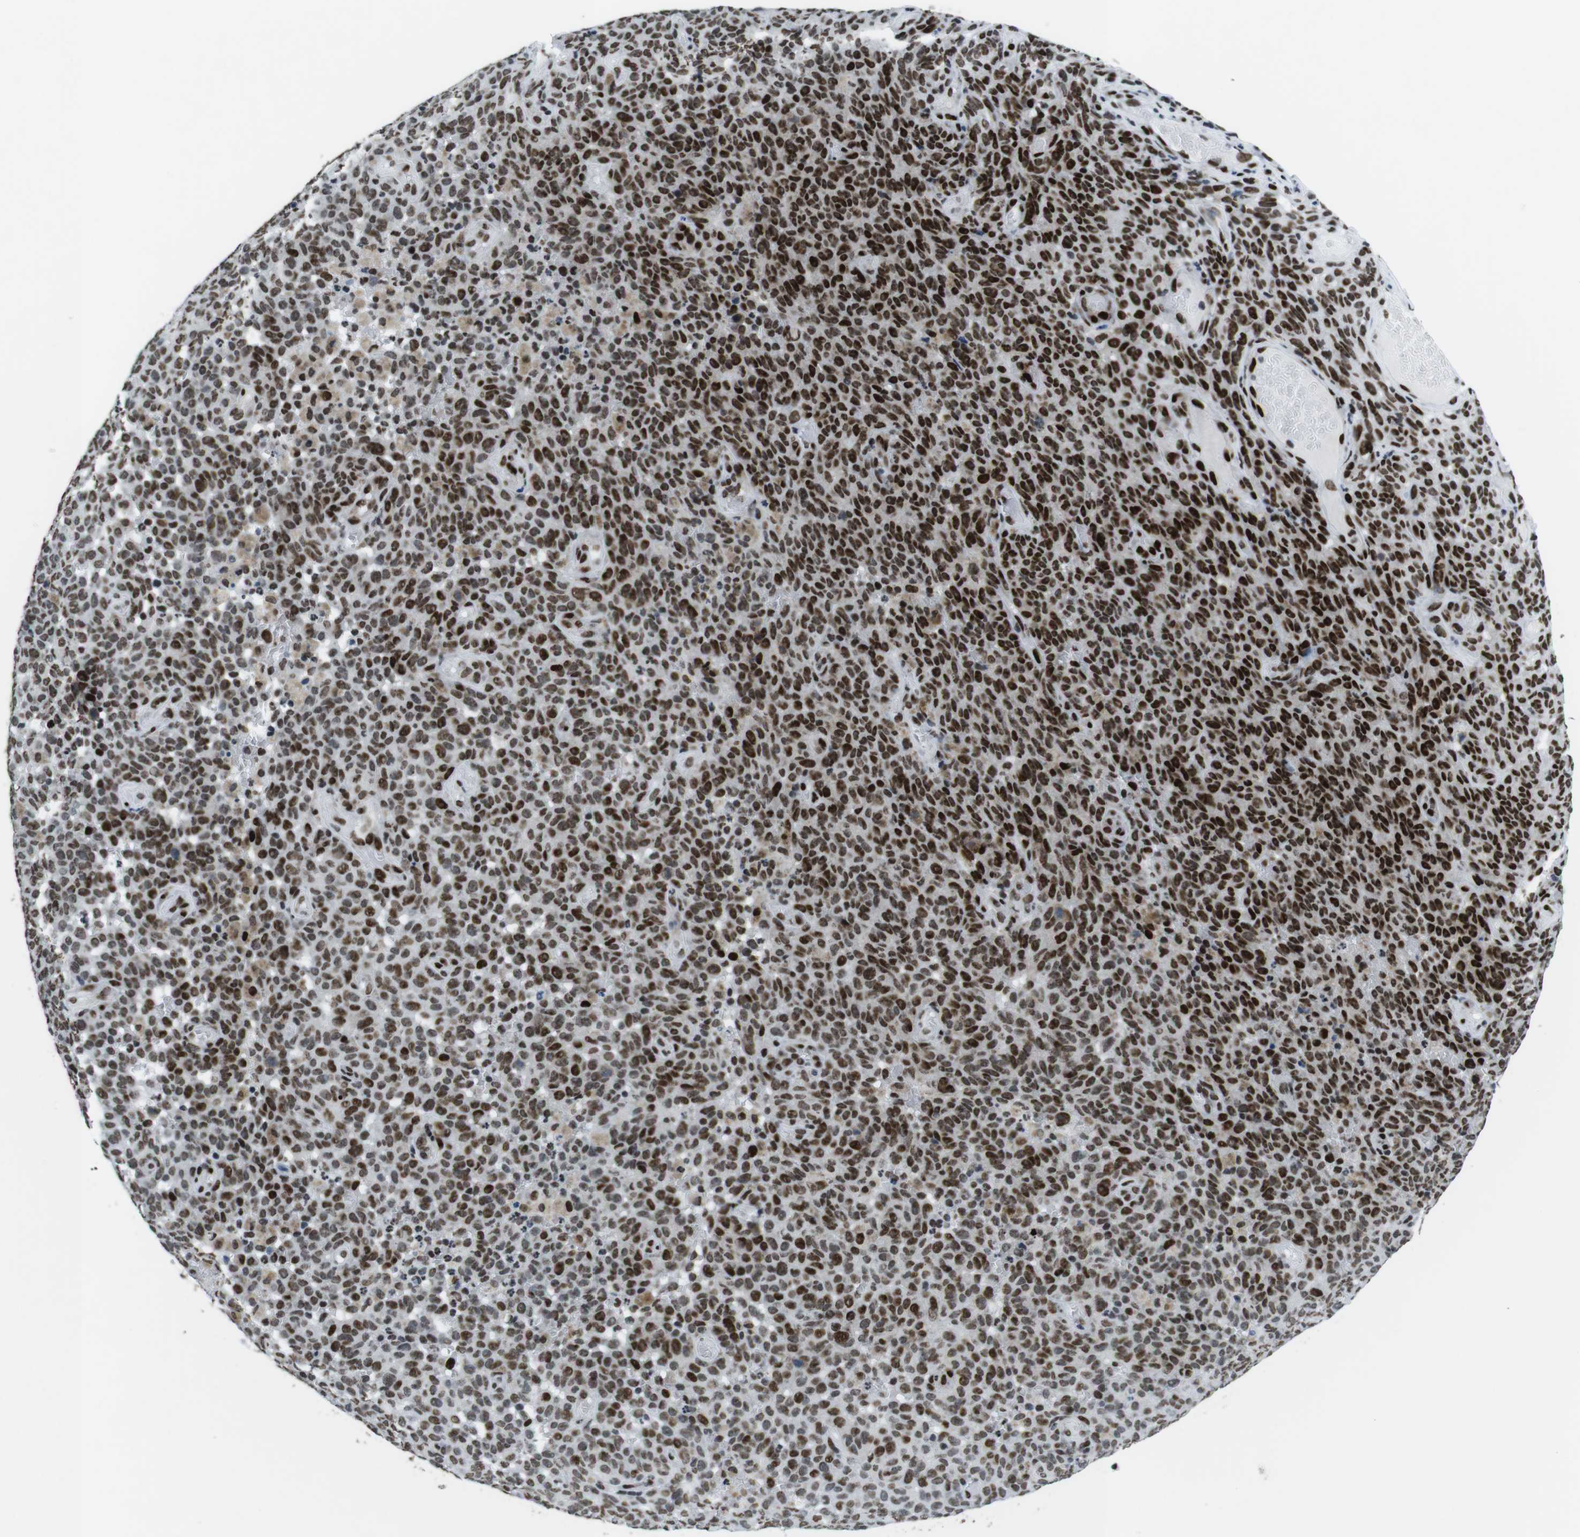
{"staining": {"intensity": "strong", "quantity": ">75%", "location": "nuclear"}, "tissue": "melanoma", "cell_type": "Tumor cells", "image_type": "cancer", "snomed": [{"axis": "morphology", "description": "Malignant melanoma, NOS"}, {"axis": "topography", "description": "Skin"}], "caption": "Immunohistochemical staining of malignant melanoma reveals high levels of strong nuclear expression in approximately >75% of tumor cells.", "gene": "CITED2", "patient": {"sex": "female", "age": 82}}